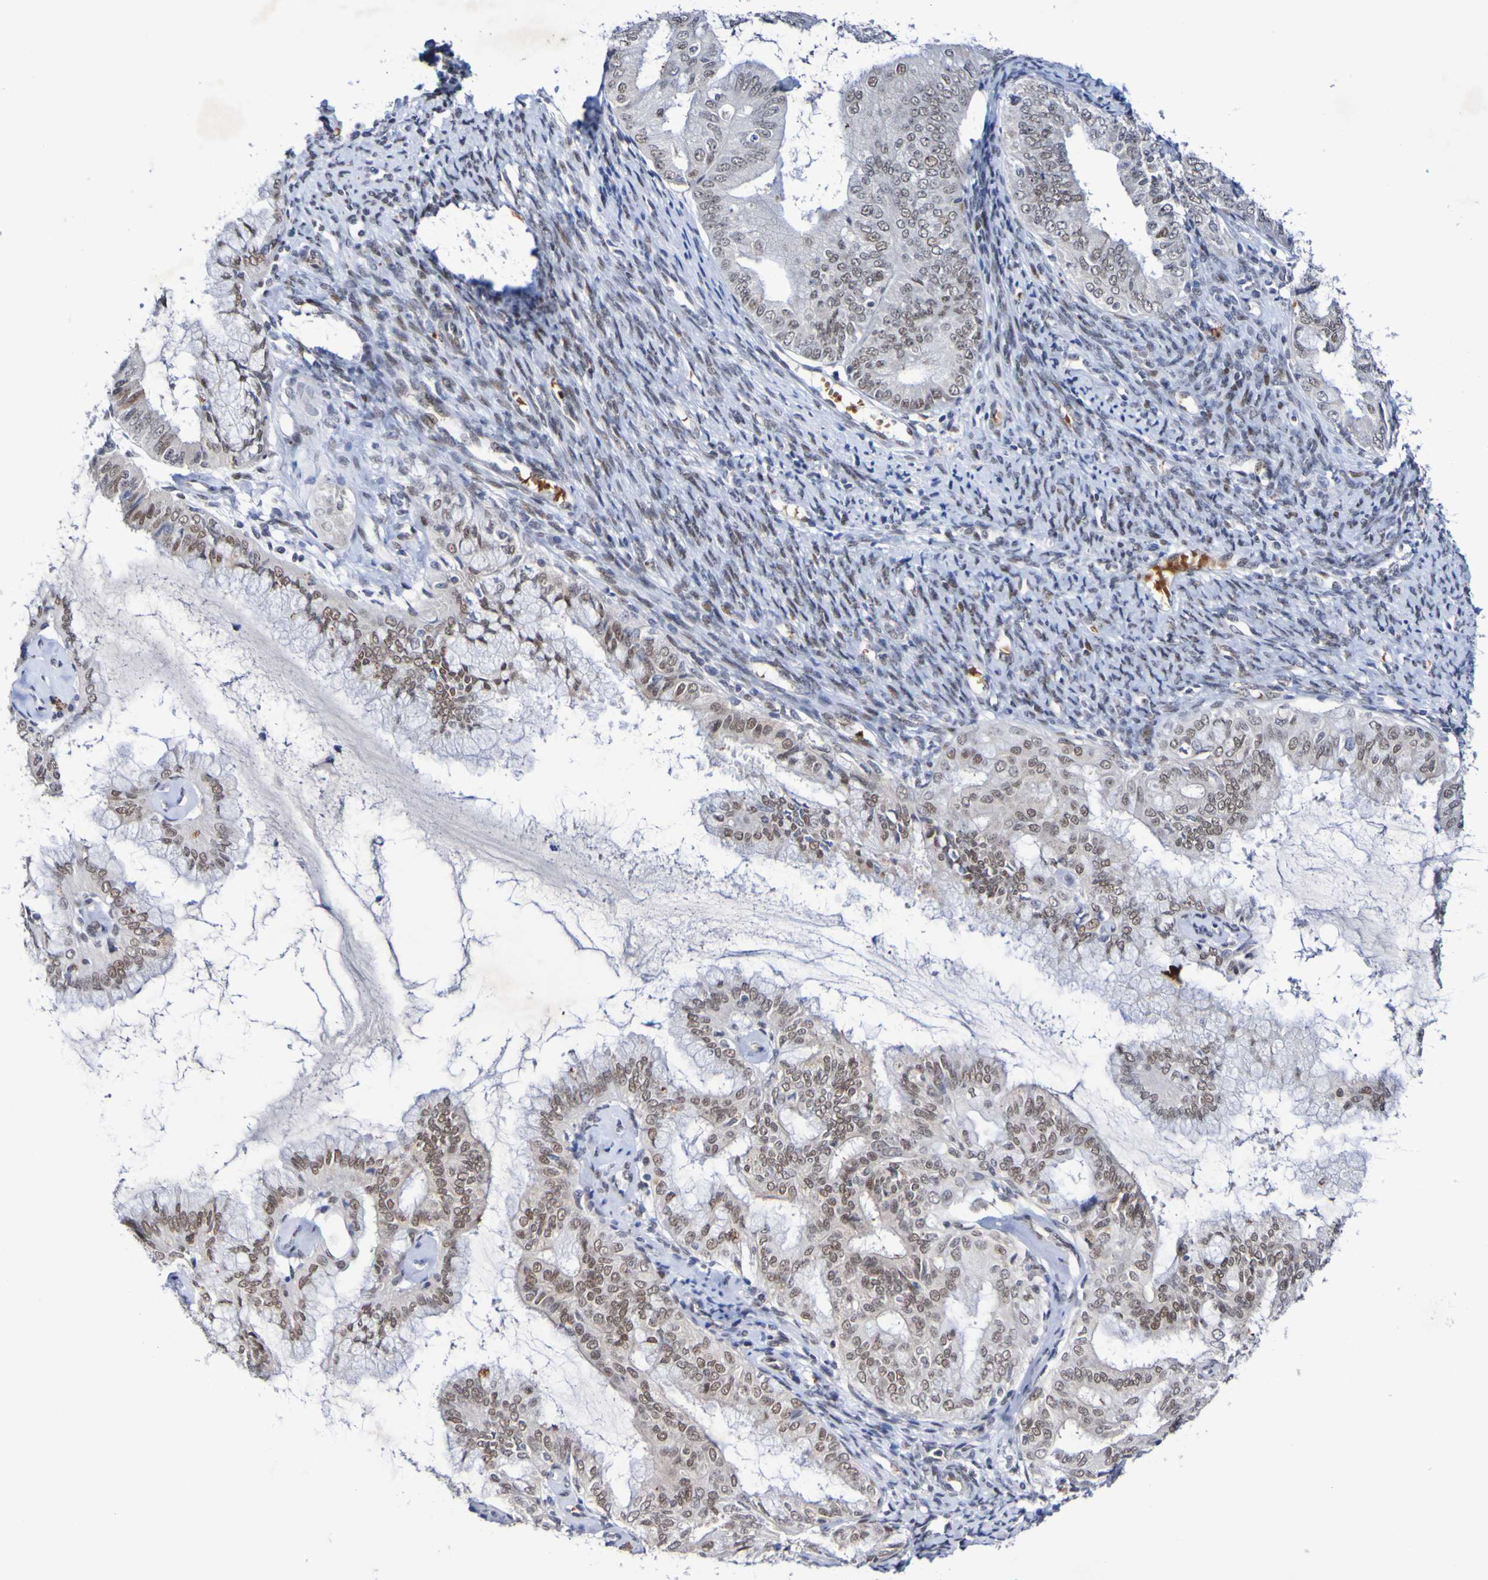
{"staining": {"intensity": "moderate", "quantity": ">75%", "location": "nuclear"}, "tissue": "endometrial cancer", "cell_type": "Tumor cells", "image_type": "cancer", "snomed": [{"axis": "morphology", "description": "Adenocarcinoma, NOS"}, {"axis": "topography", "description": "Endometrium"}], "caption": "Protein staining displays moderate nuclear staining in approximately >75% of tumor cells in endometrial cancer.", "gene": "PCGF1", "patient": {"sex": "female", "age": 63}}